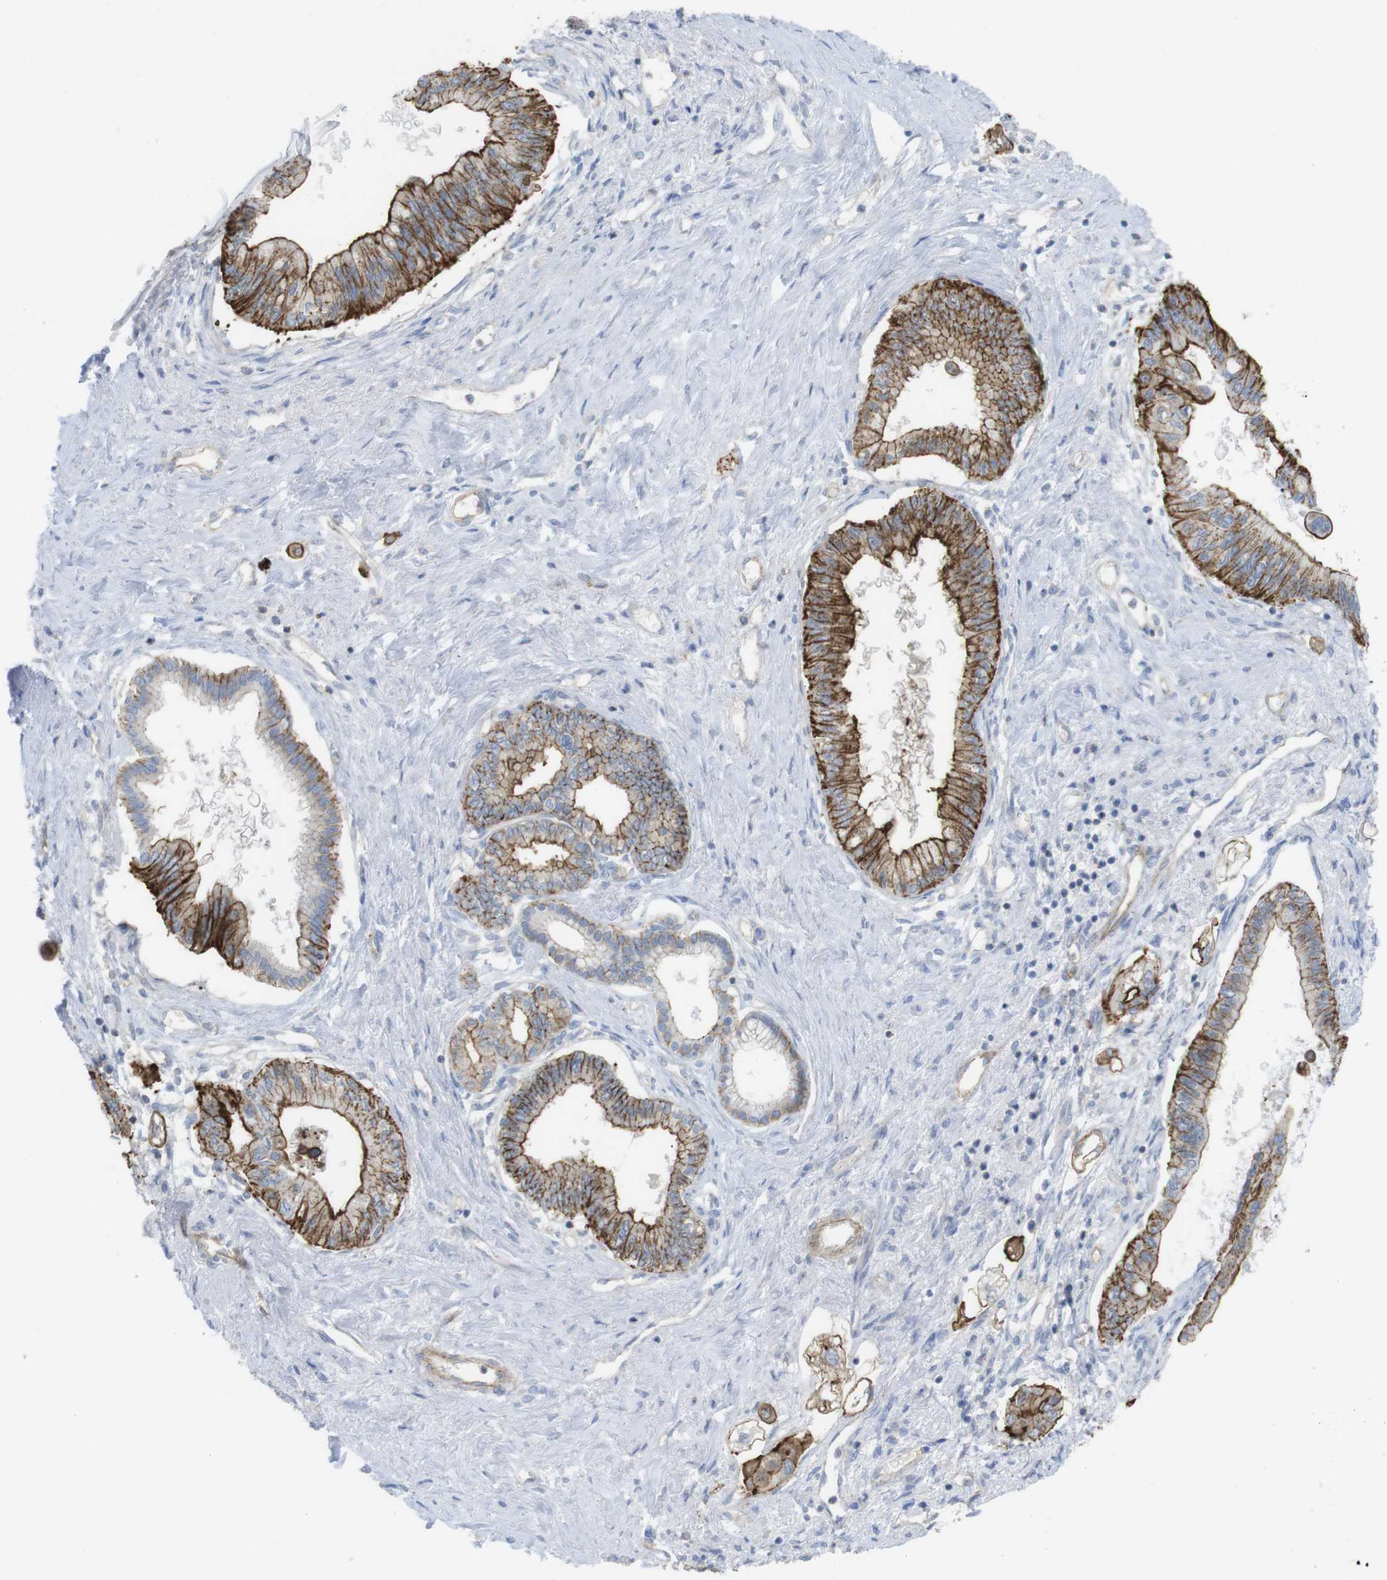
{"staining": {"intensity": "strong", "quantity": "25%-75%", "location": "cytoplasmic/membranous"}, "tissue": "pancreatic cancer", "cell_type": "Tumor cells", "image_type": "cancer", "snomed": [{"axis": "morphology", "description": "Adenocarcinoma, NOS"}, {"axis": "topography", "description": "Pancreas"}], "caption": "DAB immunohistochemical staining of adenocarcinoma (pancreatic) shows strong cytoplasmic/membranous protein expression in approximately 25%-75% of tumor cells. (Brightfield microscopy of DAB IHC at high magnification).", "gene": "PREX2", "patient": {"sex": "female", "age": 77}}